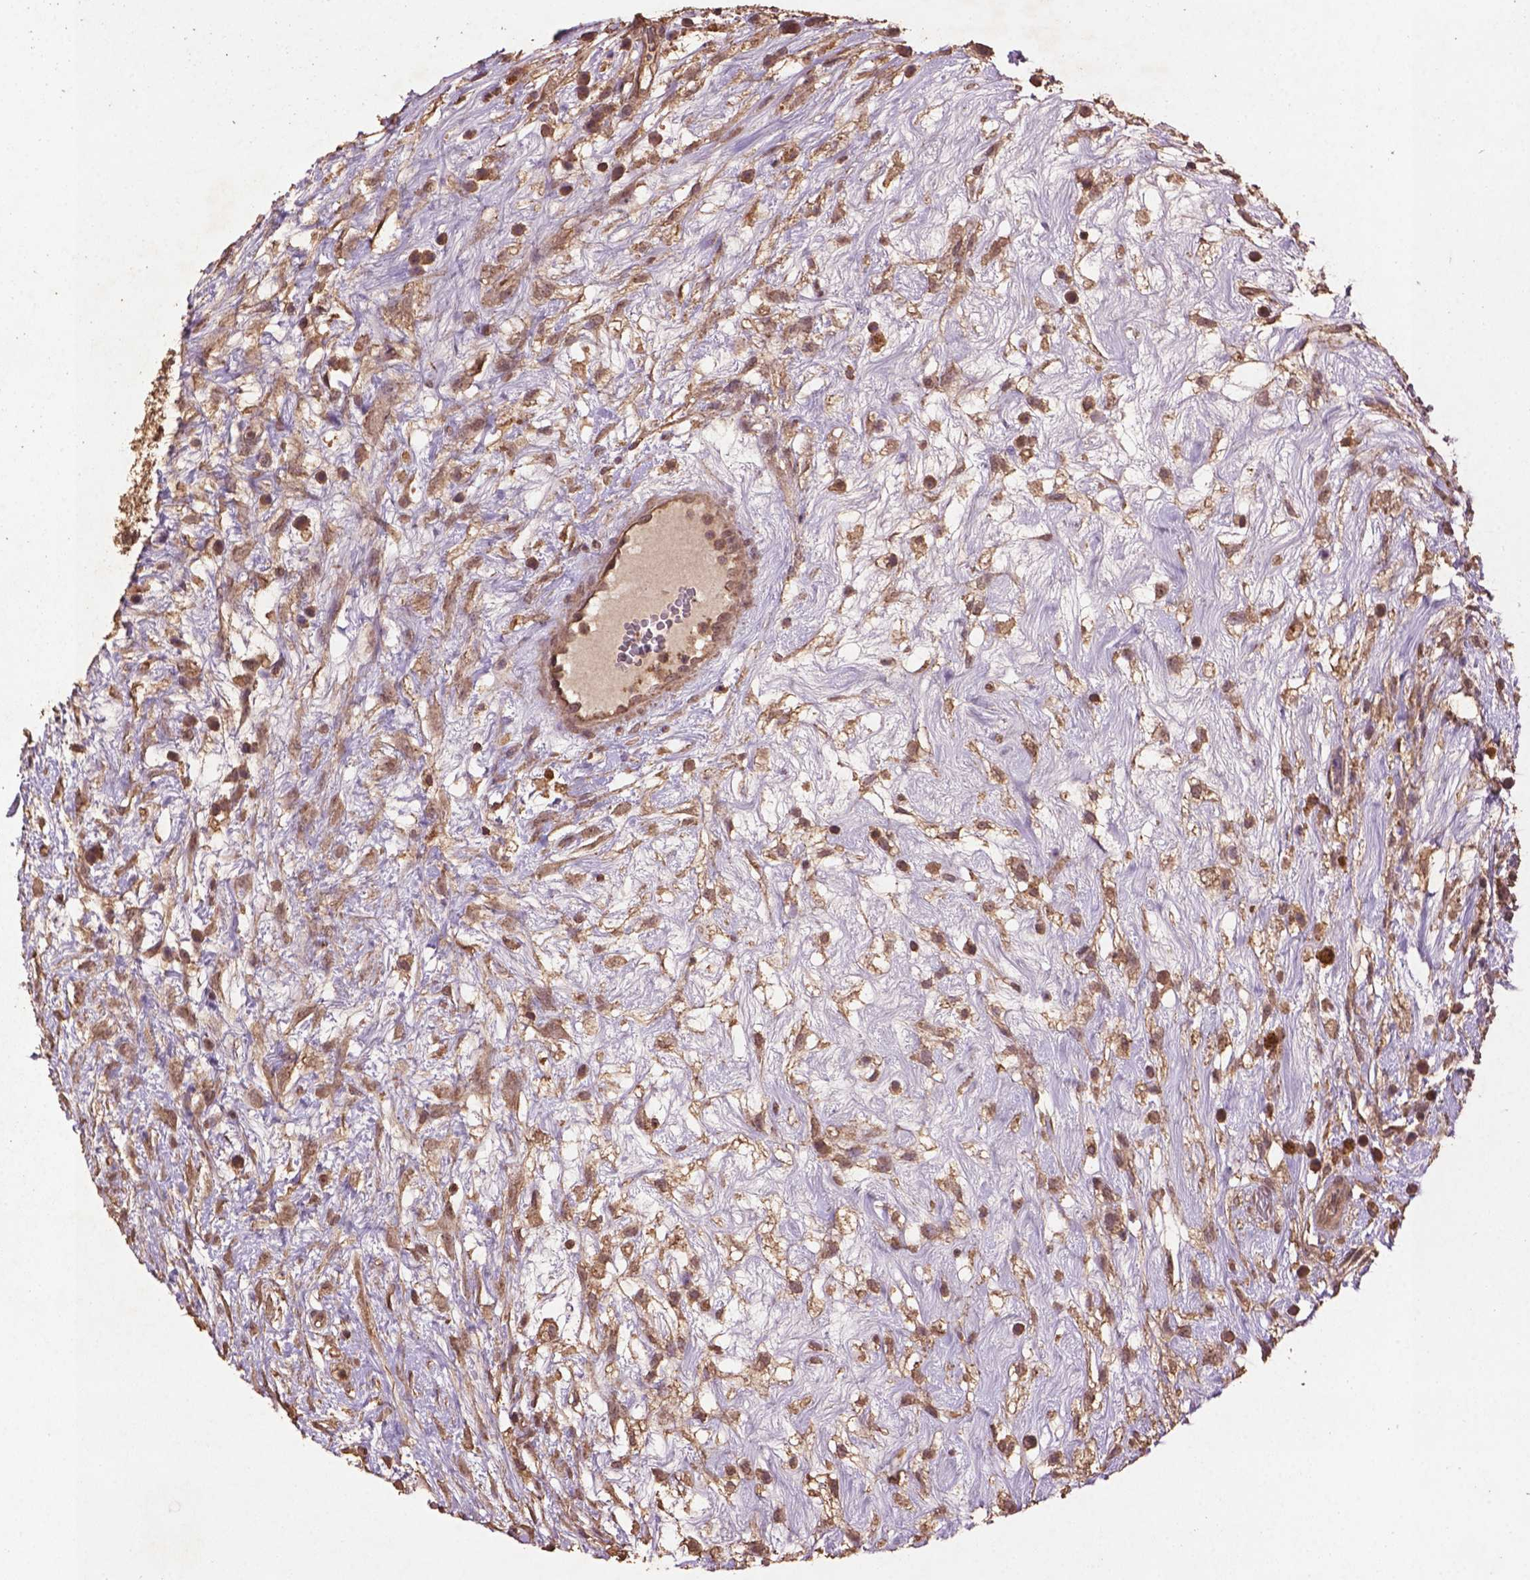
{"staining": {"intensity": "weak", "quantity": ">75%", "location": "cytoplasmic/membranous"}, "tissue": "testis cancer", "cell_type": "Tumor cells", "image_type": "cancer", "snomed": [{"axis": "morphology", "description": "Normal tissue, NOS"}, {"axis": "morphology", "description": "Carcinoma, Embryonal, NOS"}, {"axis": "topography", "description": "Testis"}], "caption": "Tumor cells display weak cytoplasmic/membranous positivity in approximately >75% of cells in embryonal carcinoma (testis).", "gene": "BABAM1", "patient": {"sex": "male", "age": 32}}